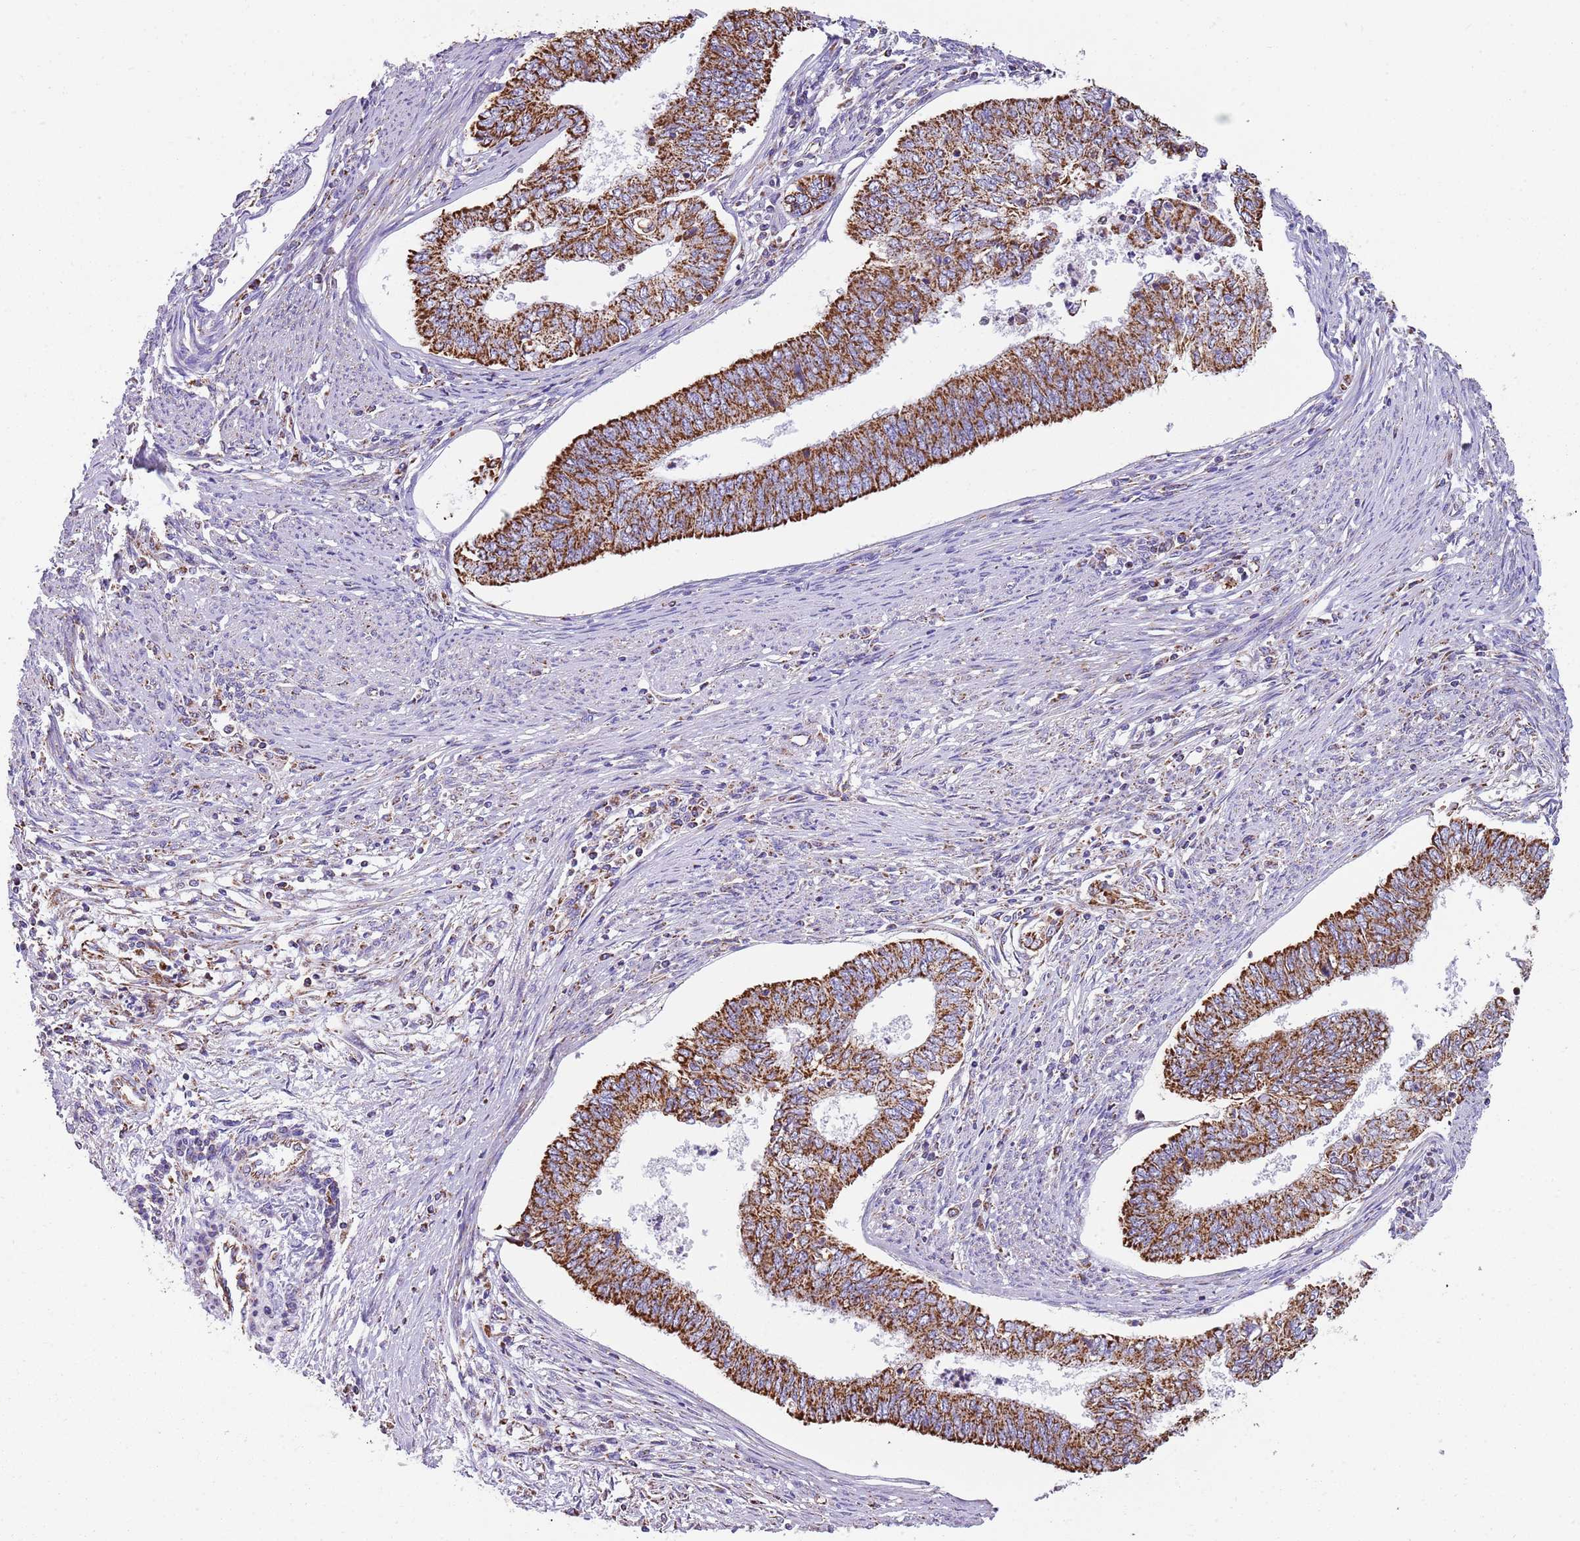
{"staining": {"intensity": "strong", "quantity": ">75%", "location": "cytoplasmic/membranous"}, "tissue": "endometrial cancer", "cell_type": "Tumor cells", "image_type": "cancer", "snomed": [{"axis": "morphology", "description": "Adenocarcinoma, NOS"}, {"axis": "topography", "description": "Endometrium"}], "caption": "High-power microscopy captured an IHC histopathology image of endometrial cancer, revealing strong cytoplasmic/membranous positivity in about >75% of tumor cells.", "gene": "TTLL1", "patient": {"sex": "female", "age": 68}}